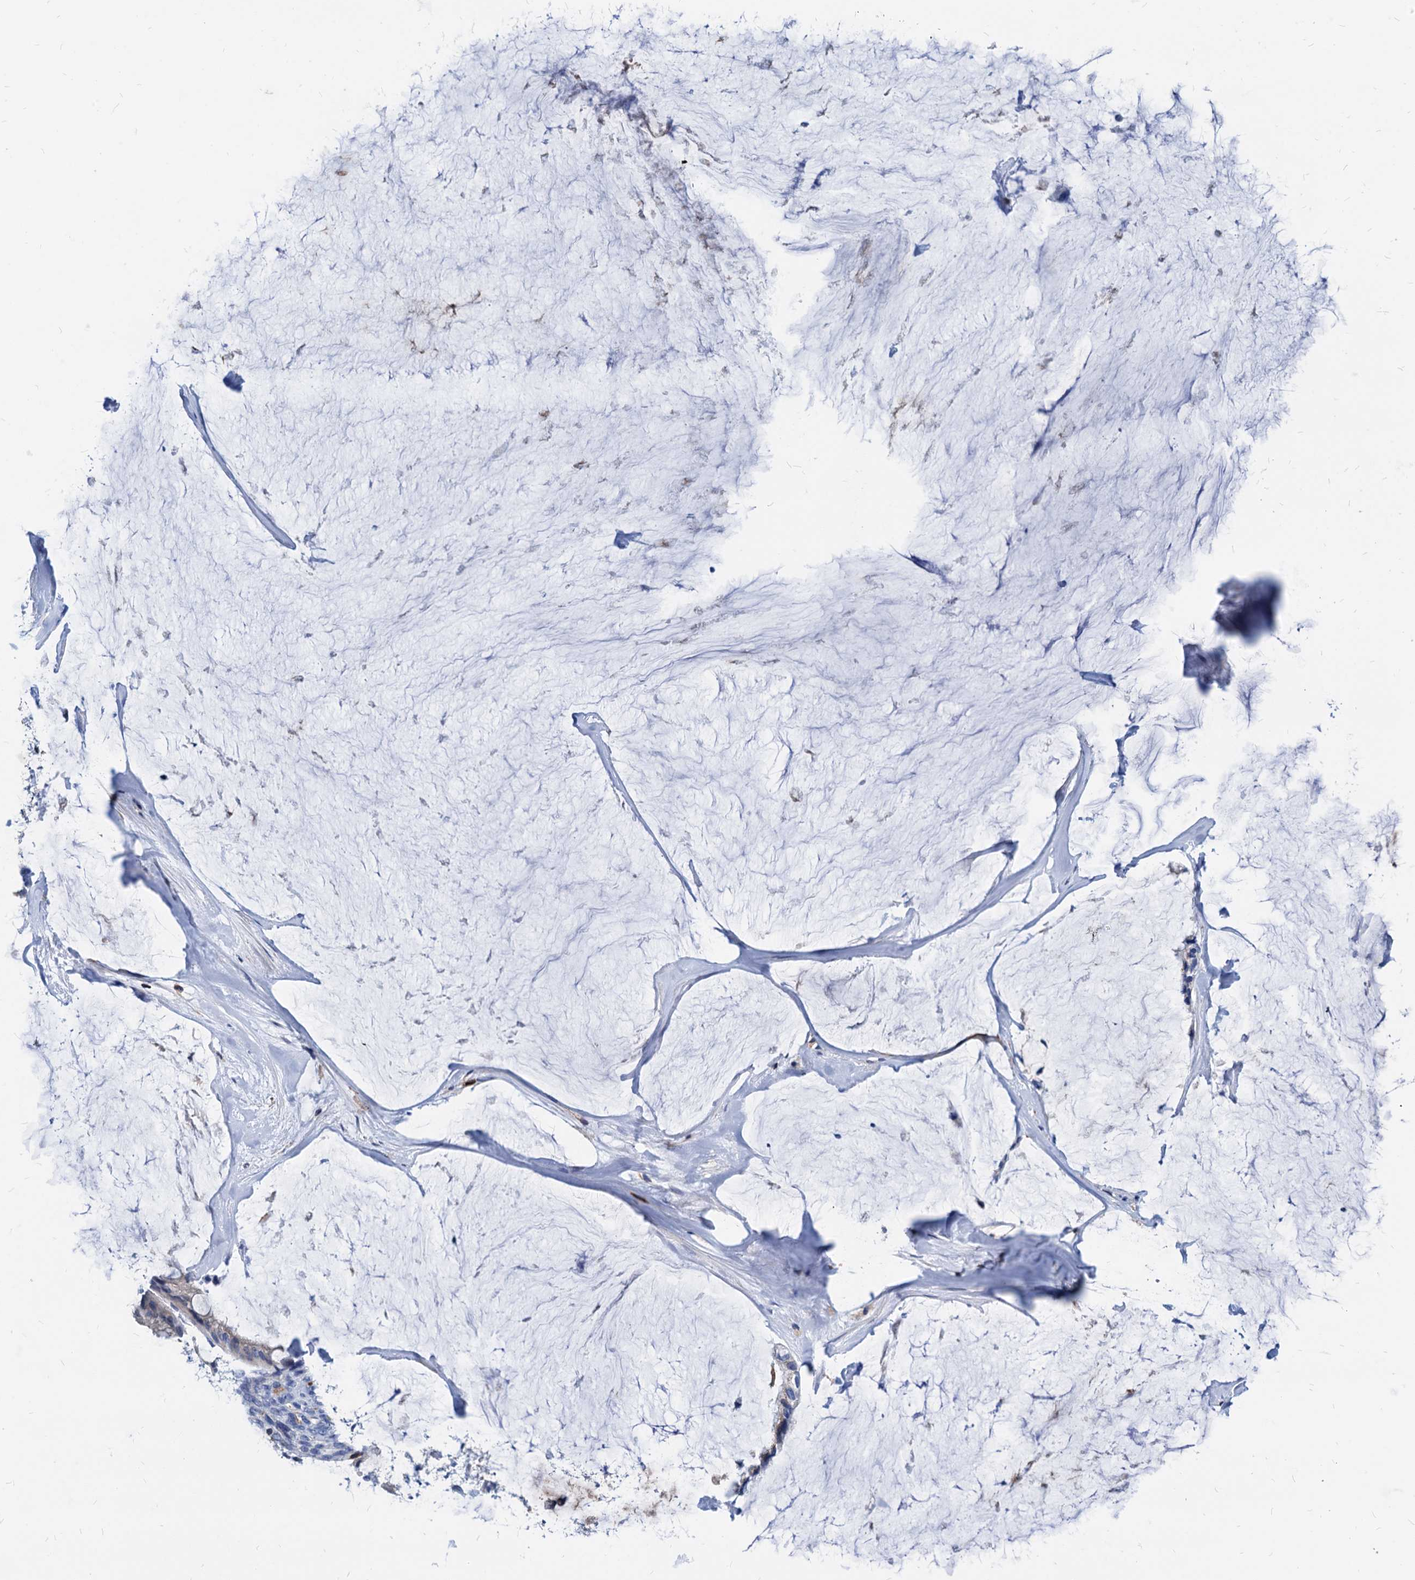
{"staining": {"intensity": "negative", "quantity": "none", "location": "none"}, "tissue": "ovarian cancer", "cell_type": "Tumor cells", "image_type": "cancer", "snomed": [{"axis": "morphology", "description": "Cystadenocarcinoma, mucinous, NOS"}, {"axis": "topography", "description": "Ovary"}], "caption": "Tumor cells show no significant protein staining in ovarian cancer. (DAB (3,3'-diaminobenzidine) immunohistochemistry visualized using brightfield microscopy, high magnification).", "gene": "LCP2", "patient": {"sex": "female", "age": 39}}